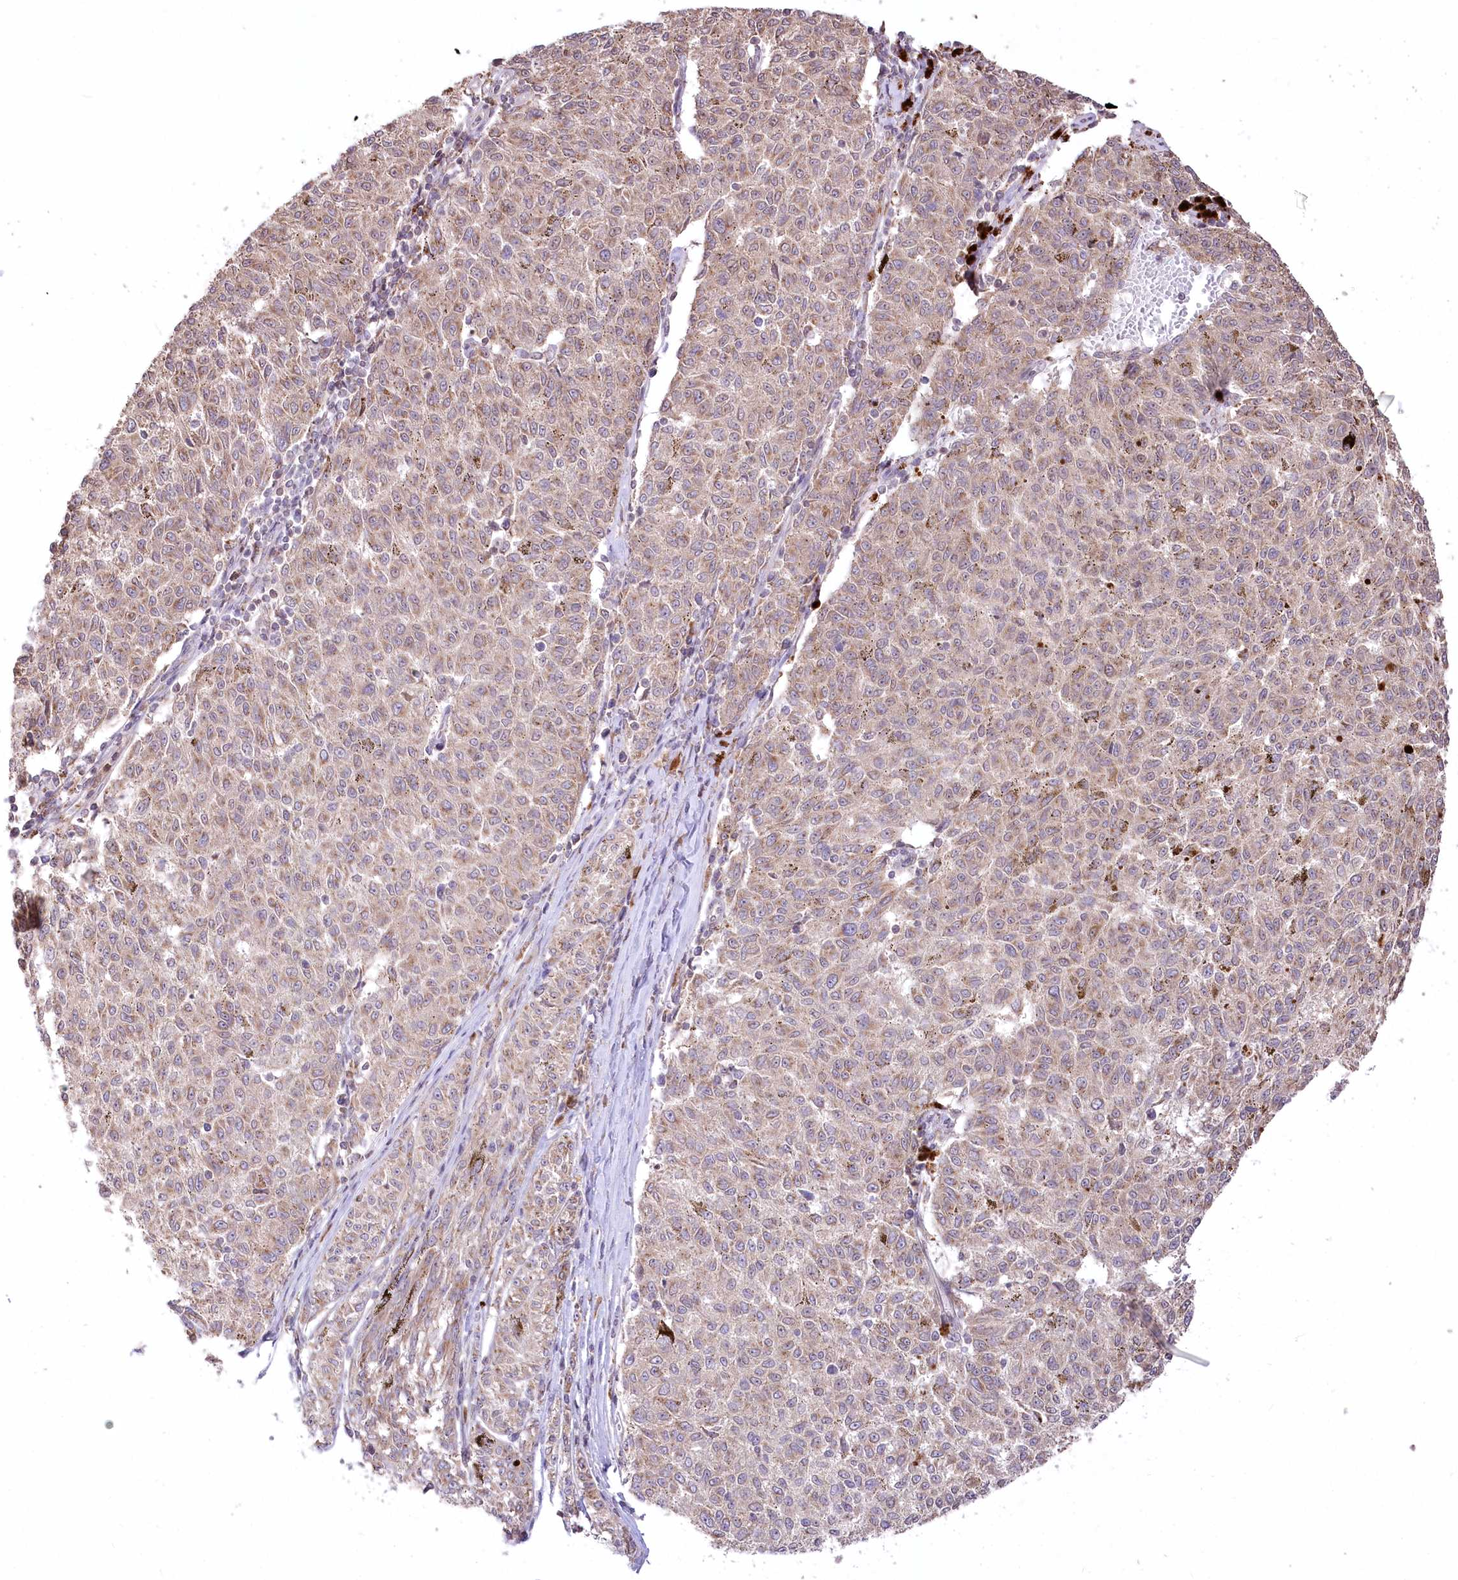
{"staining": {"intensity": "weak", "quantity": "25%-75%", "location": "cytoplasmic/membranous"}, "tissue": "melanoma", "cell_type": "Tumor cells", "image_type": "cancer", "snomed": [{"axis": "morphology", "description": "Malignant melanoma, NOS"}, {"axis": "topography", "description": "Skin"}], "caption": "A photomicrograph showing weak cytoplasmic/membranous staining in approximately 25%-75% of tumor cells in melanoma, as visualized by brown immunohistochemical staining.", "gene": "STT3B", "patient": {"sex": "female", "age": 72}}